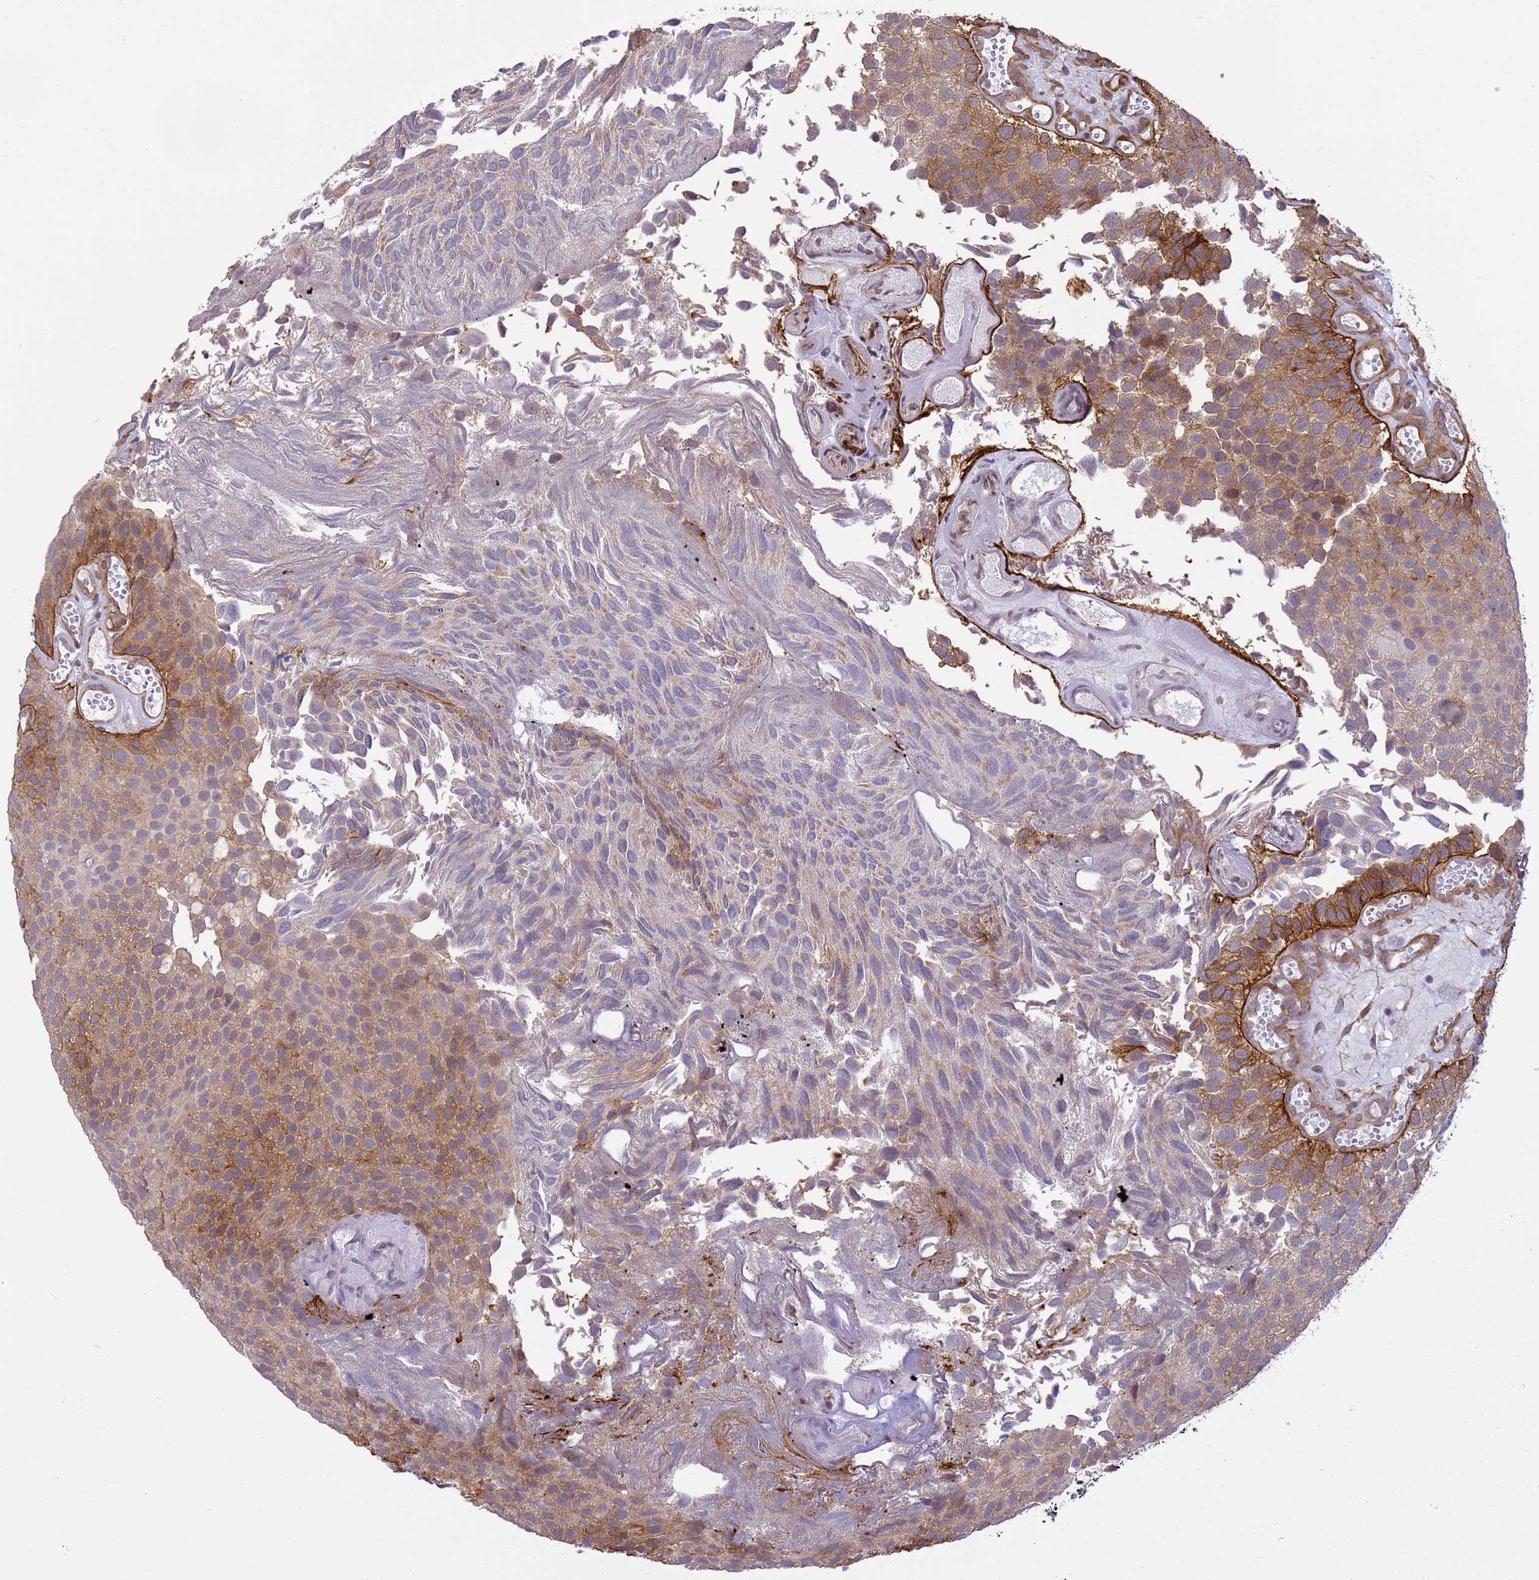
{"staining": {"intensity": "moderate", "quantity": "25%-75%", "location": "cytoplasmic/membranous"}, "tissue": "urothelial cancer", "cell_type": "Tumor cells", "image_type": "cancer", "snomed": [{"axis": "morphology", "description": "Urothelial carcinoma, Low grade"}, {"axis": "topography", "description": "Urinary bladder"}], "caption": "Immunohistochemistry (IHC) of human urothelial cancer shows medium levels of moderate cytoplasmic/membranous expression in about 25%-75% of tumor cells.", "gene": "ITGB4", "patient": {"sex": "male", "age": 89}}